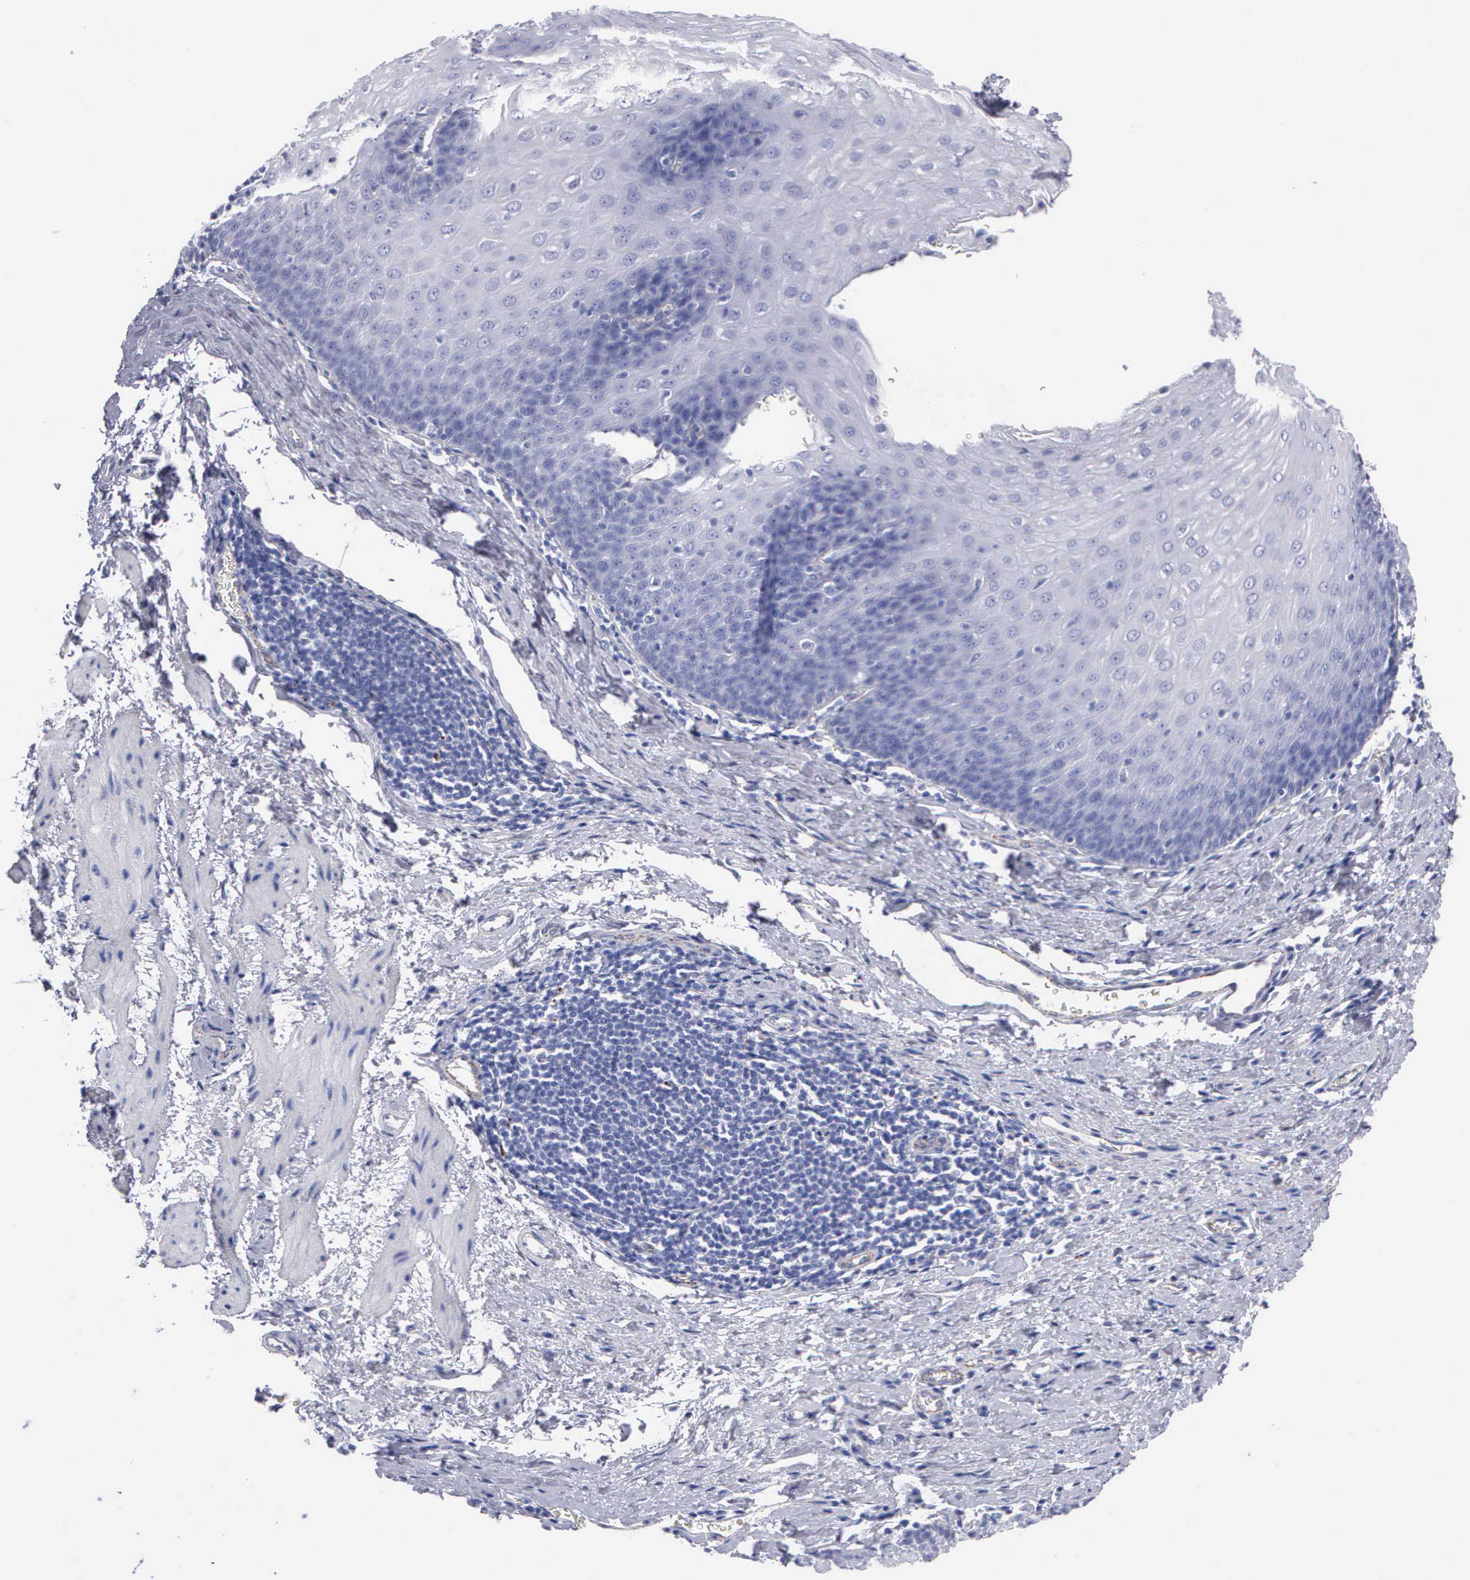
{"staining": {"intensity": "negative", "quantity": "none", "location": "none"}, "tissue": "esophagus", "cell_type": "Squamous epithelial cells", "image_type": "normal", "snomed": [{"axis": "morphology", "description": "Normal tissue, NOS"}, {"axis": "topography", "description": "Esophagus"}], "caption": "A high-resolution micrograph shows immunohistochemistry (IHC) staining of unremarkable esophagus, which exhibits no significant positivity in squamous epithelial cells. Nuclei are stained in blue.", "gene": "CTSL", "patient": {"sex": "female", "age": 61}}